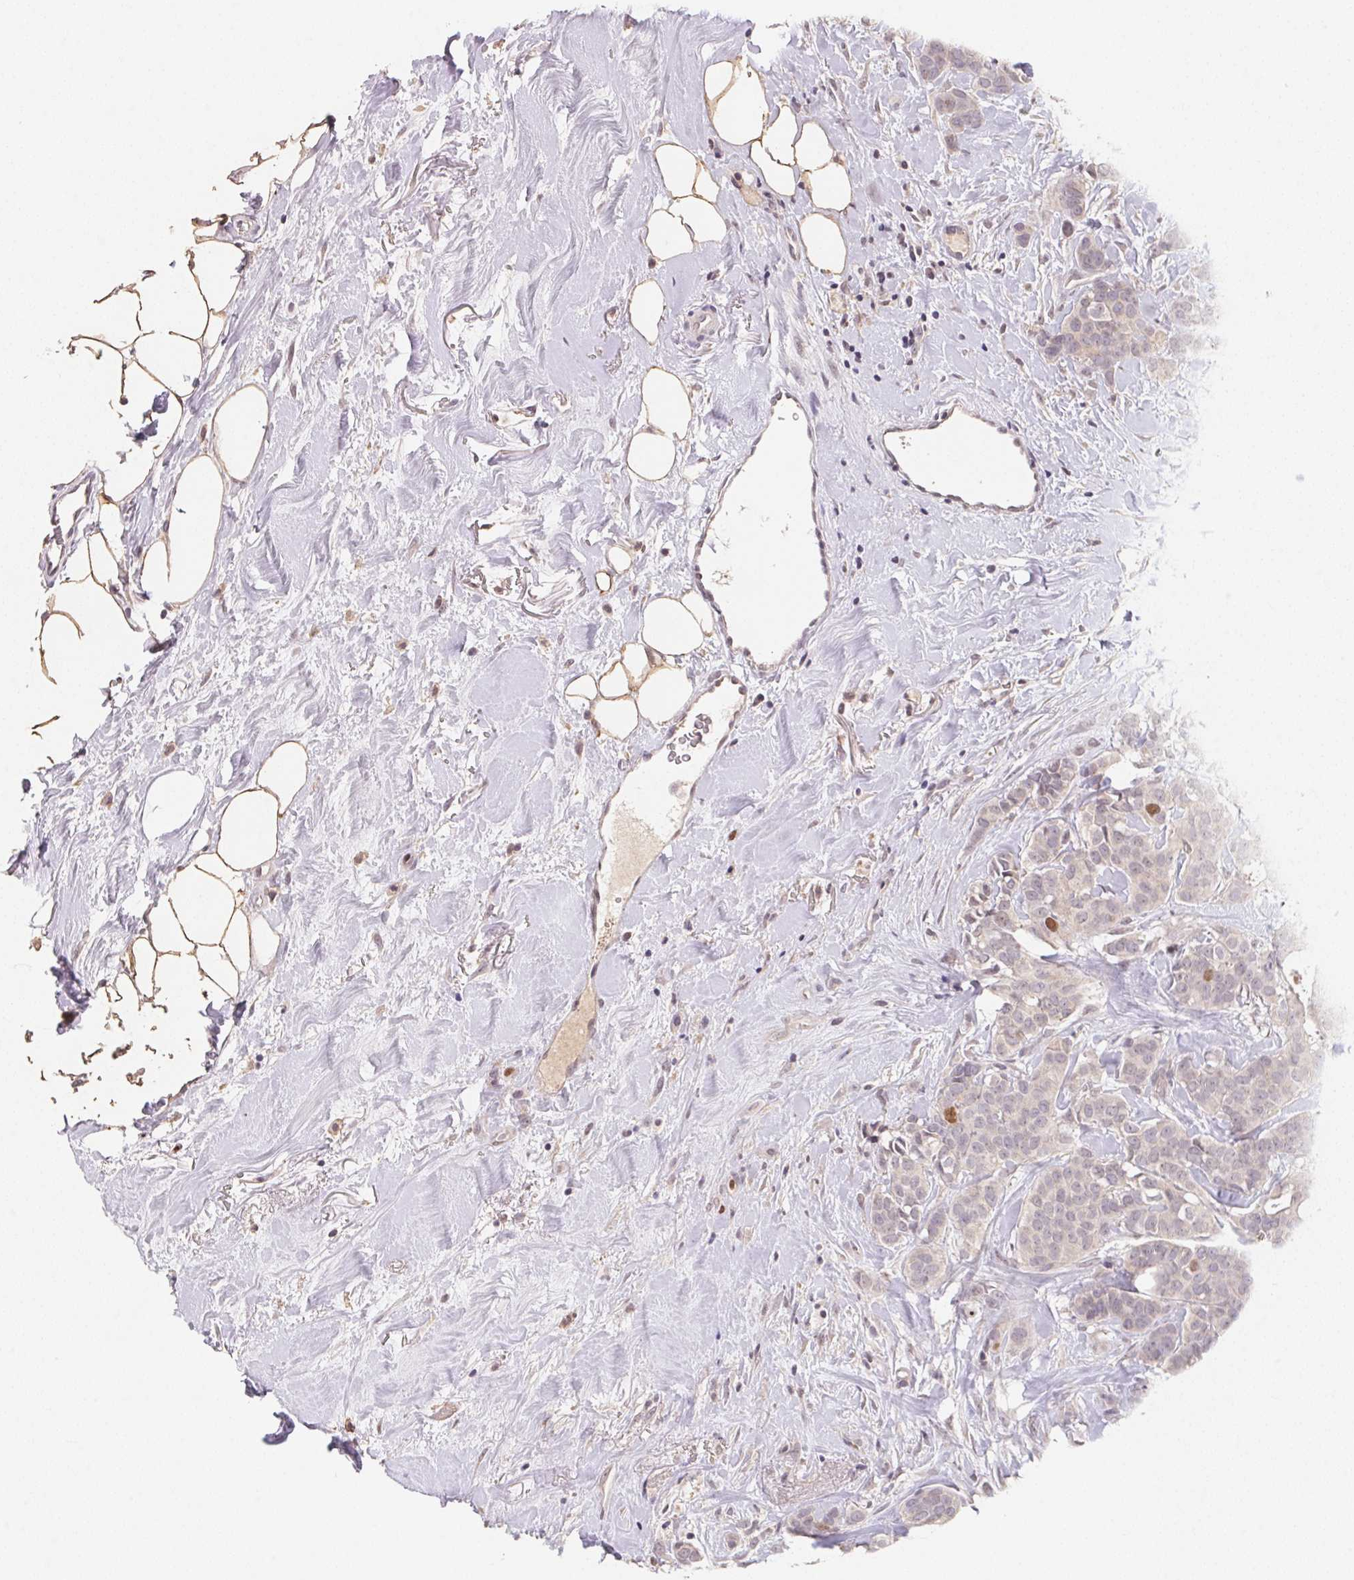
{"staining": {"intensity": "moderate", "quantity": "<25%", "location": "nuclear"}, "tissue": "breast cancer", "cell_type": "Tumor cells", "image_type": "cancer", "snomed": [{"axis": "morphology", "description": "Duct carcinoma"}, {"axis": "topography", "description": "Breast"}], "caption": "Immunohistochemistry staining of breast cancer, which exhibits low levels of moderate nuclear staining in about <25% of tumor cells indicating moderate nuclear protein expression. The staining was performed using DAB (brown) for protein detection and nuclei were counterstained in hematoxylin (blue).", "gene": "KIFC1", "patient": {"sex": "female", "age": 84}}